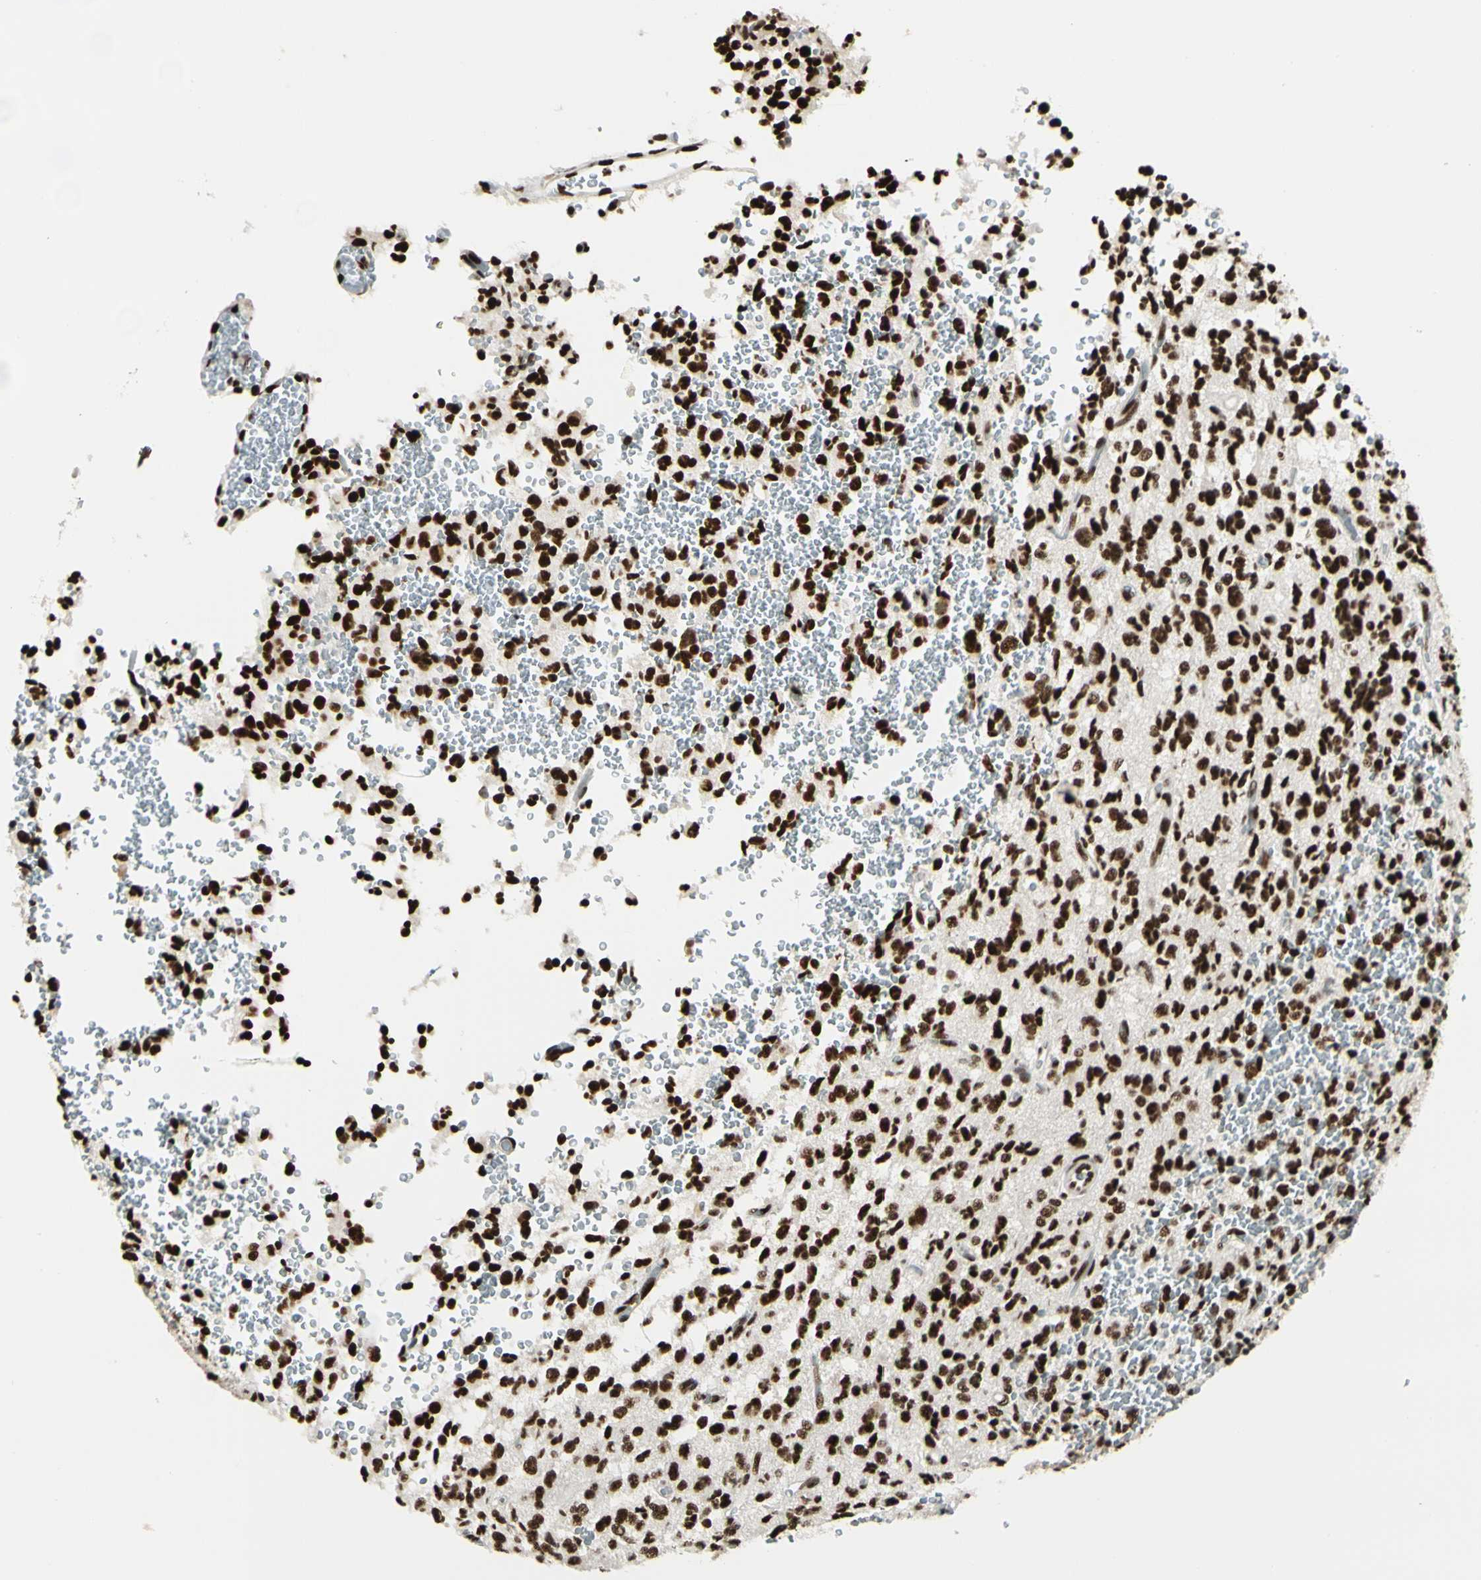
{"staining": {"intensity": "strong", "quantity": ">75%", "location": "nuclear"}, "tissue": "glioma", "cell_type": "Tumor cells", "image_type": "cancer", "snomed": [{"axis": "morphology", "description": "Glioma, malignant, High grade"}, {"axis": "topography", "description": "pancreas cauda"}], "caption": "Immunohistochemistry of human glioma exhibits high levels of strong nuclear positivity in approximately >75% of tumor cells.", "gene": "CCAR1", "patient": {"sex": "male", "age": 60}}